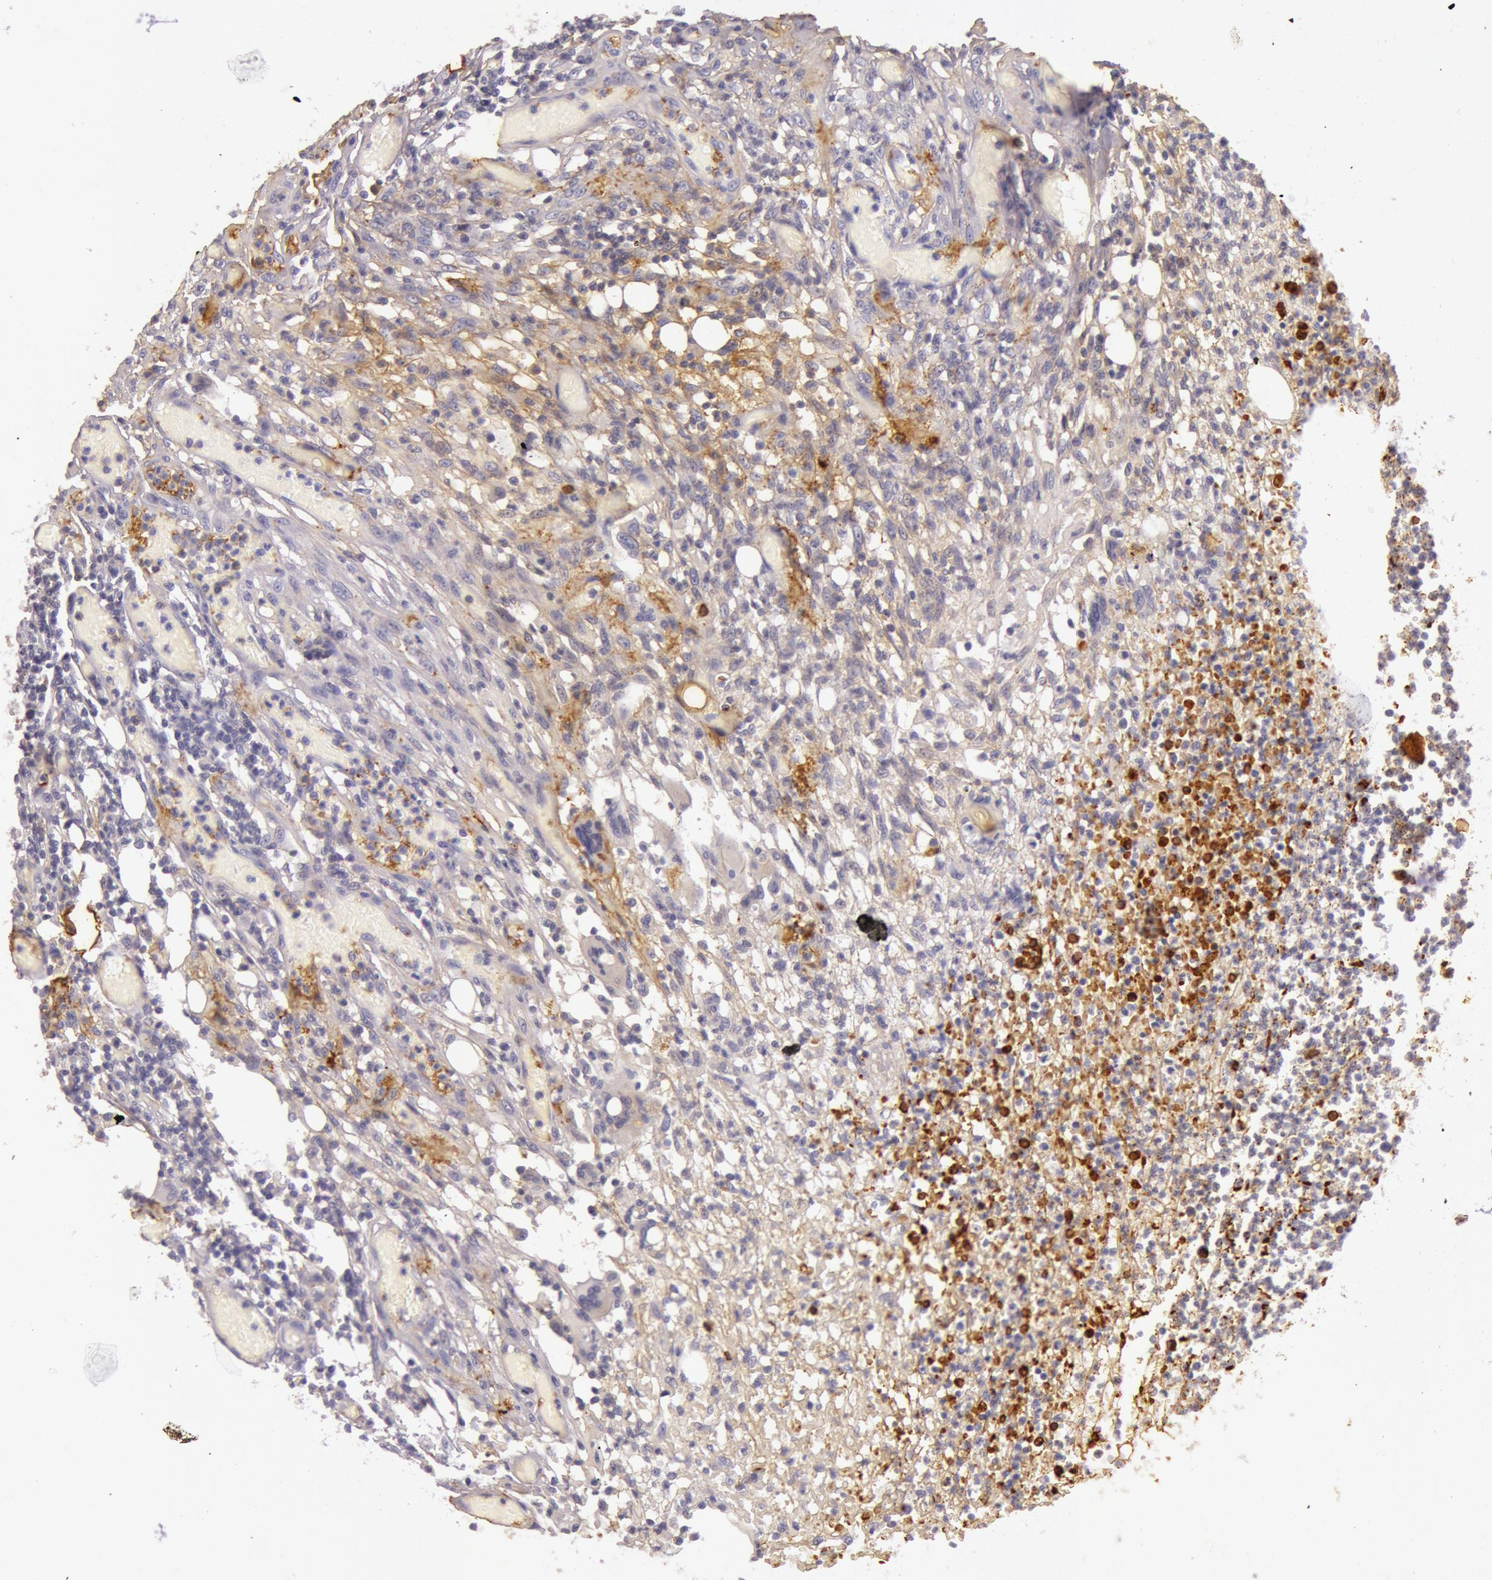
{"staining": {"intensity": "negative", "quantity": "none", "location": "none"}, "tissue": "lymphoma", "cell_type": "Tumor cells", "image_type": "cancer", "snomed": [{"axis": "morphology", "description": "Malignant lymphoma, non-Hodgkin's type, High grade"}, {"axis": "topography", "description": "Colon"}], "caption": "High magnification brightfield microscopy of lymphoma stained with DAB (brown) and counterstained with hematoxylin (blue): tumor cells show no significant positivity.", "gene": "C4BPA", "patient": {"sex": "male", "age": 82}}